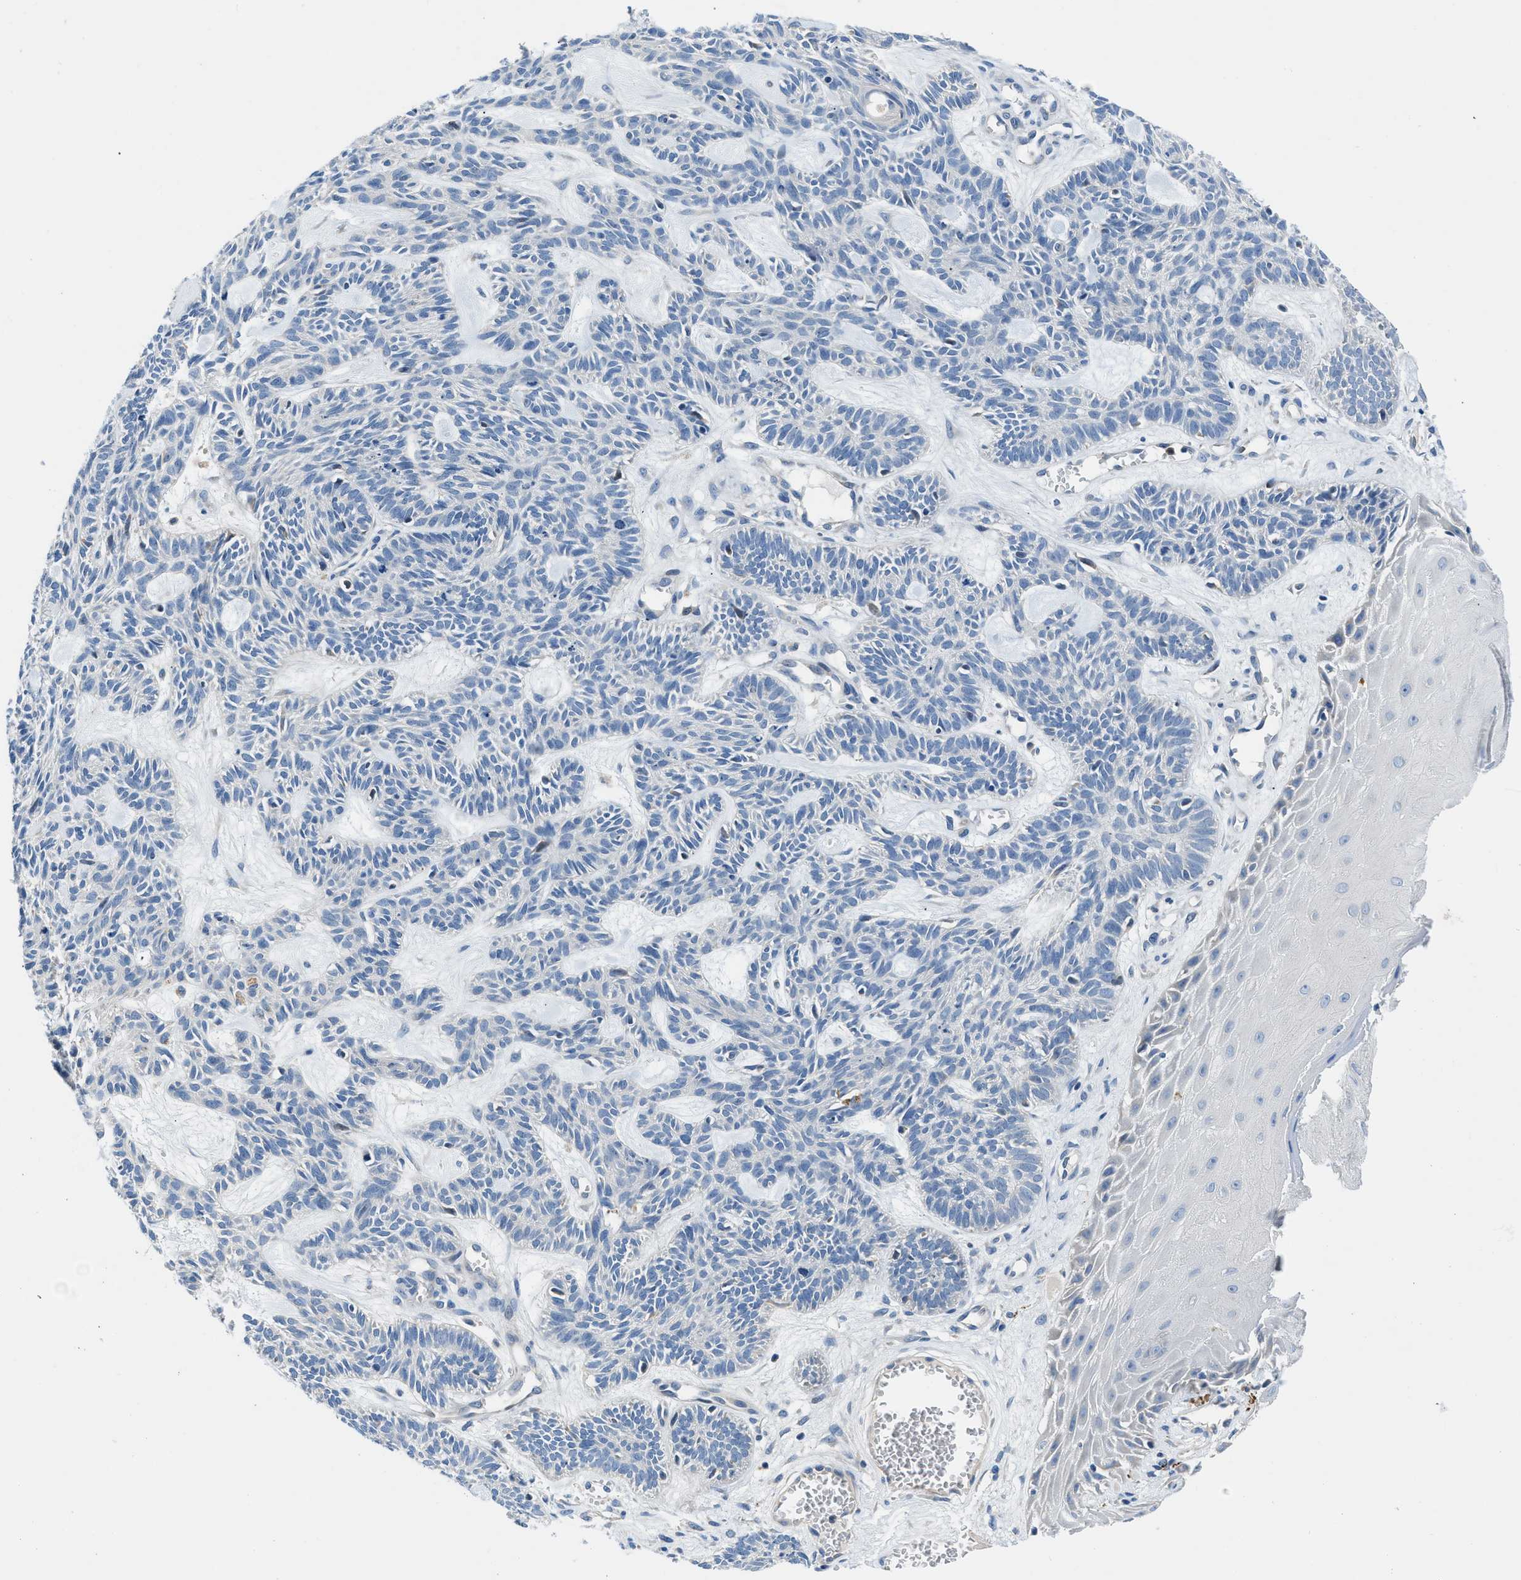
{"staining": {"intensity": "negative", "quantity": "none", "location": "none"}, "tissue": "skin cancer", "cell_type": "Tumor cells", "image_type": "cancer", "snomed": [{"axis": "morphology", "description": "Basal cell carcinoma"}, {"axis": "topography", "description": "Skin"}], "caption": "Immunohistochemistry photomicrograph of neoplastic tissue: skin cancer (basal cell carcinoma) stained with DAB demonstrates no significant protein expression in tumor cells.", "gene": "ADGRE3", "patient": {"sex": "male", "age": 67}}